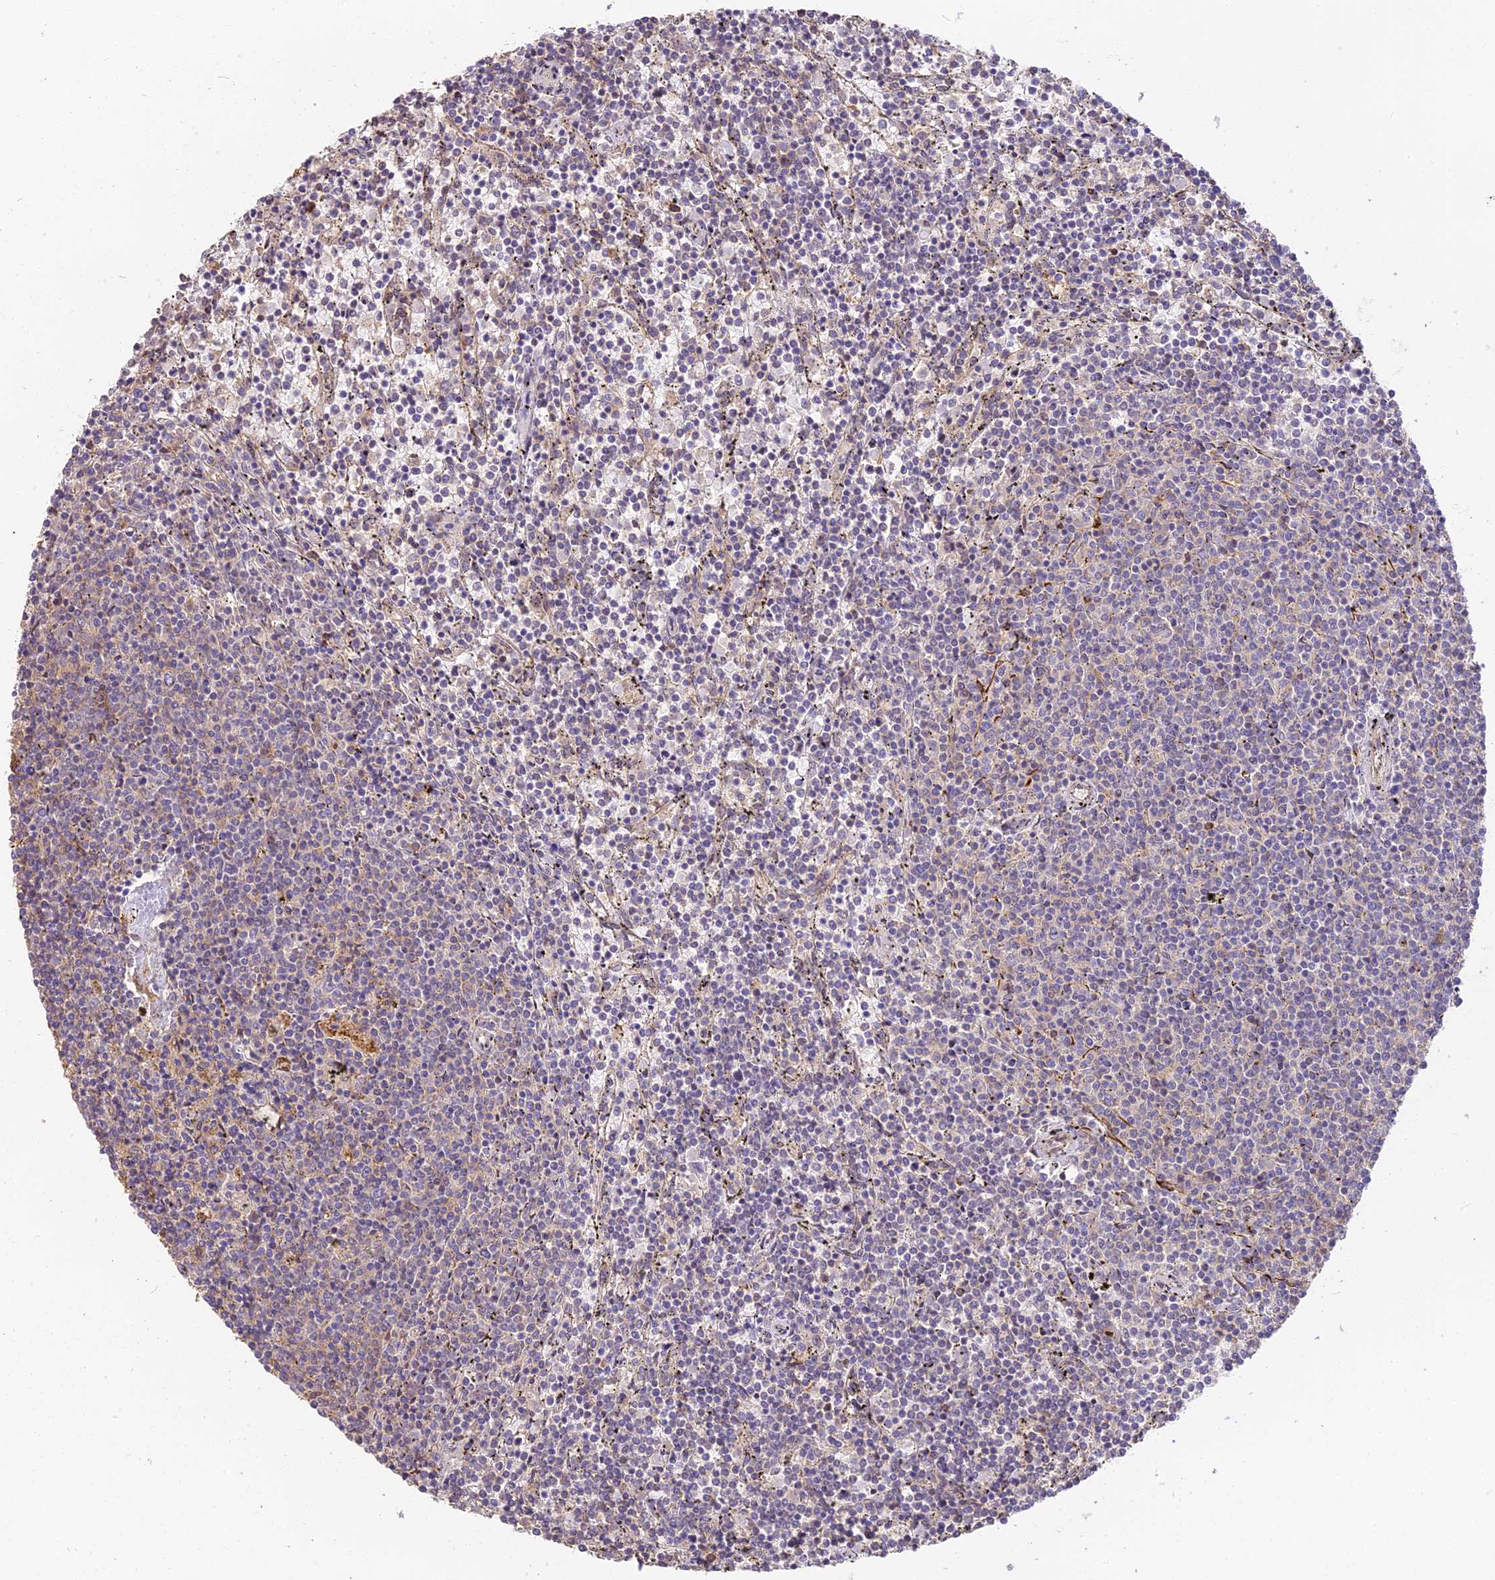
{"staining": {"intensity": "negative", "quantity": "none", "location": "none"}, "tissue": "lymphoma", "cell_type": "Tumor cells", "image_type": "cancer", "snomed": [{"axis": "morphology", "description": "Malignant lymphoma, non-Hodgkin's type, Low grade"}, {"axis": "topography", "description": "Spleen"}], "caption": "Tumor cells show no significant staining in low-grade malignant lymphoma, non-Hodgkin's type.", "gene": "NOD2", "patient": {"sex": "female", "age": 50}}